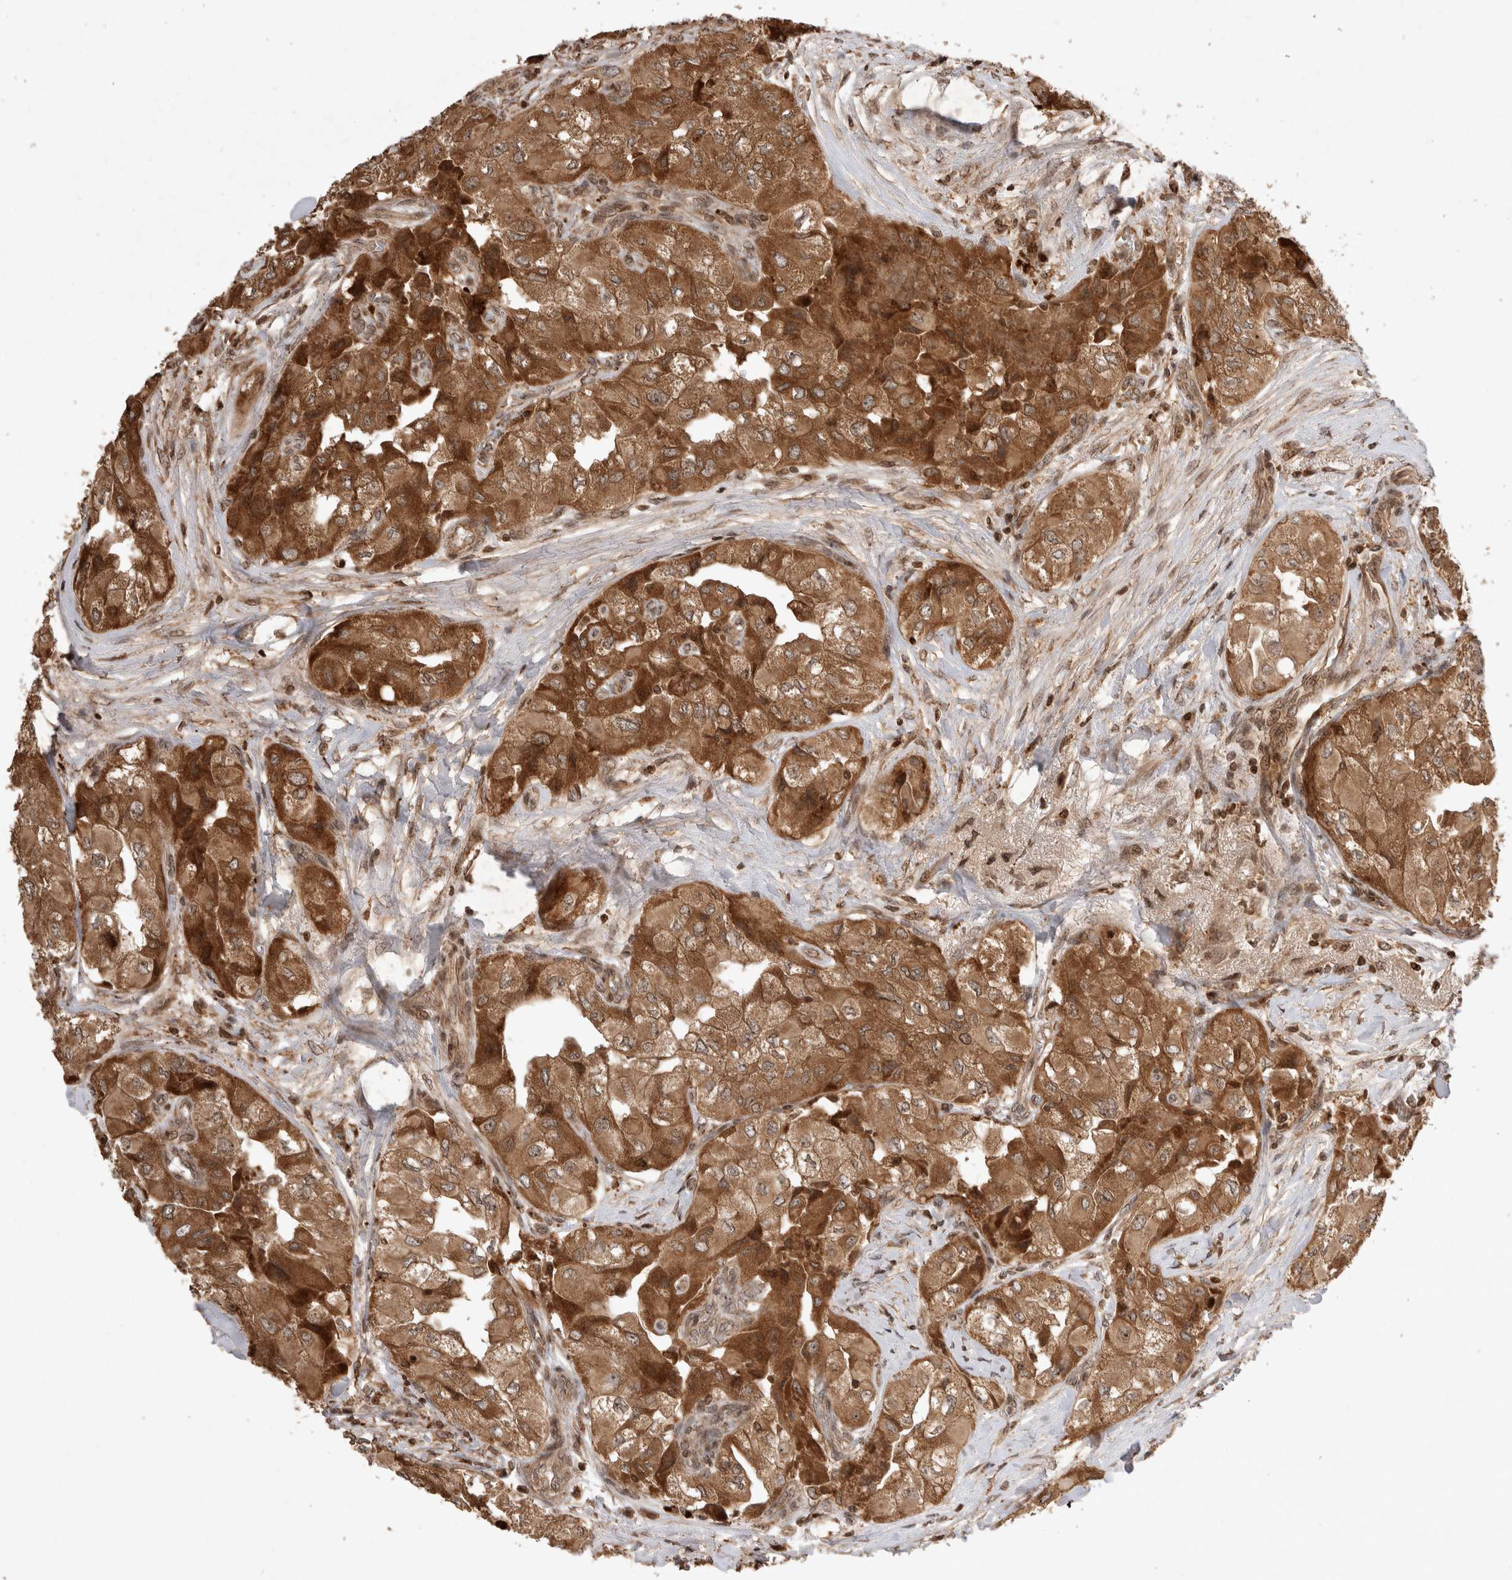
{"staining": {"intensity": "moderate", "quantity": ">75%", "location": "cytoplasmic/membranous"}, "tissue": "thyroid cancer", "cell_type": "Tumor cells", "image_type": "cancer", "snomed": [{"axis": "morphology", "description": "Papillary adenocarcinoma, NOS"}, {"axis": "topography", "description": "Thyroid gland"}], "caption": "Papillary adenocarcinoma (thyroid) stained with immunohistochemistry (IHC) demonstrates moderate cytoplasmic/membranous staining in approximately >75% of tumor cells.", "gene": "FAM221A", "patient": {"sex": "female", "age": 59}}